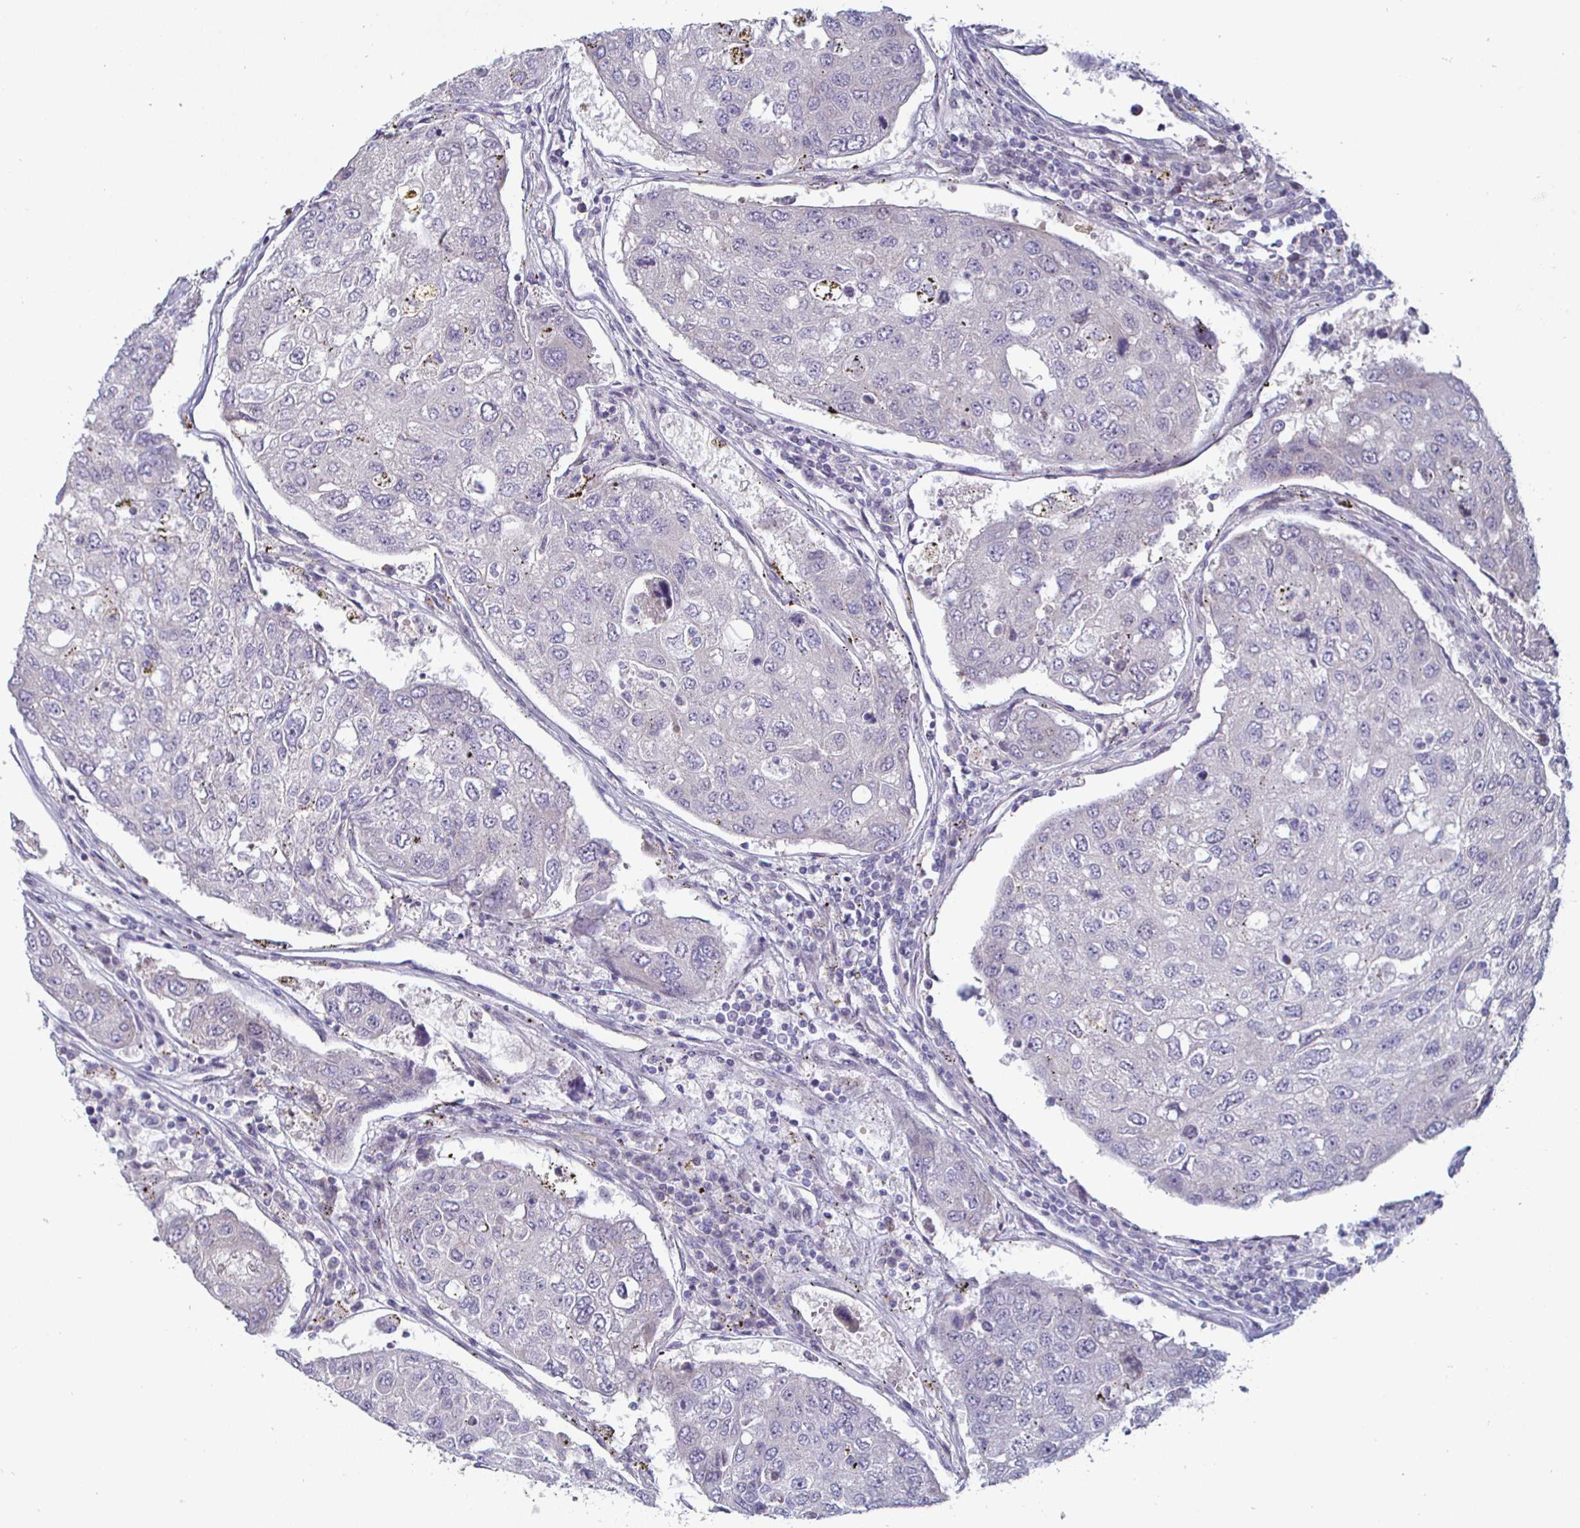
{"staining": {"intensity": "negative", "quantity": "none", "location": "none"}, "tissue": "urothelial cancer", "cell_type": "Tumor cells", "image_type": "cancer", "snomed": [{"axis": "morphology", "description": "Urothelial carcinoma, High grade"}, {"axis": "topography", "description": "Lymph node"}, {"axis": "topography", "description": "Urinary bladder"}], "caption": "Tumor cells show no significant protein expression in high-grade urothelial carcinoma. Brightfield microscopy of immunohistochemistry stained with DAB (brown) and hematoxylin (blue), captured at high magnification.", "gene": "DMRTB1", "patient": {"sex": "male", "age": 51}}